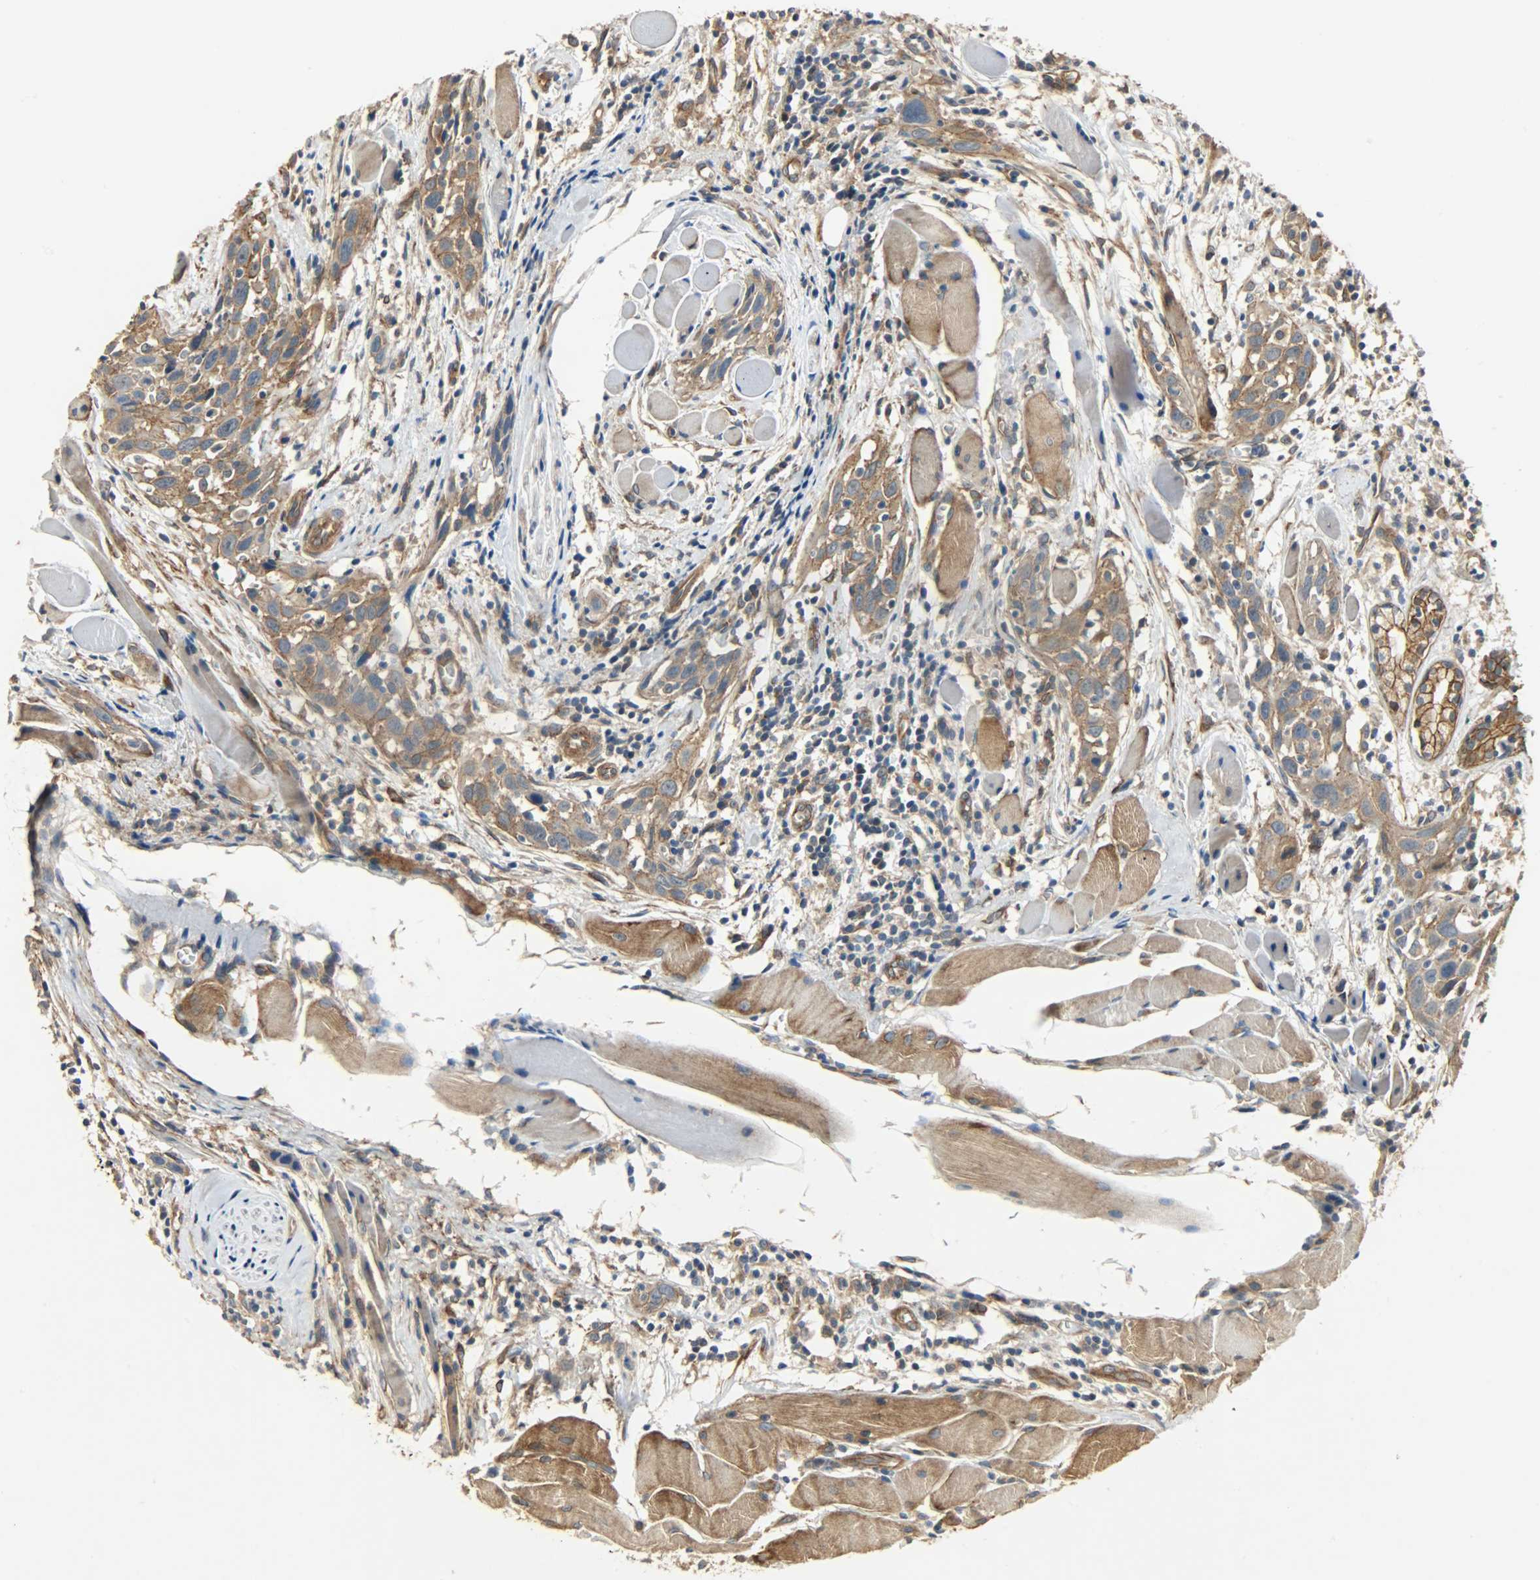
{"staining": {"intensity": "moderate", "quantity": ">75%", "location": "cytoplasmic/membranous"}, "tissue": "head and neck cancer", "cell_type": "Tumor cells", "image_type": "cancer", "snomed": [{"axis": "morphology", "description": "Squamous cell carcinoma, NOS"}, {"axis": "topography", "description": "Oral tissue"}, {"axis": "topography", "description": "Head-Neck"}], "caption": "IHC photomicrograph of head and neck squamous cell carcinoma stained for a protein (brown), which shows medium levels of moderate cytoplasmic/membranous expression in approximately >75% of tumor cells.", "gene": "KIAA1217", "patient": {"sex": "female", "age": 50}}